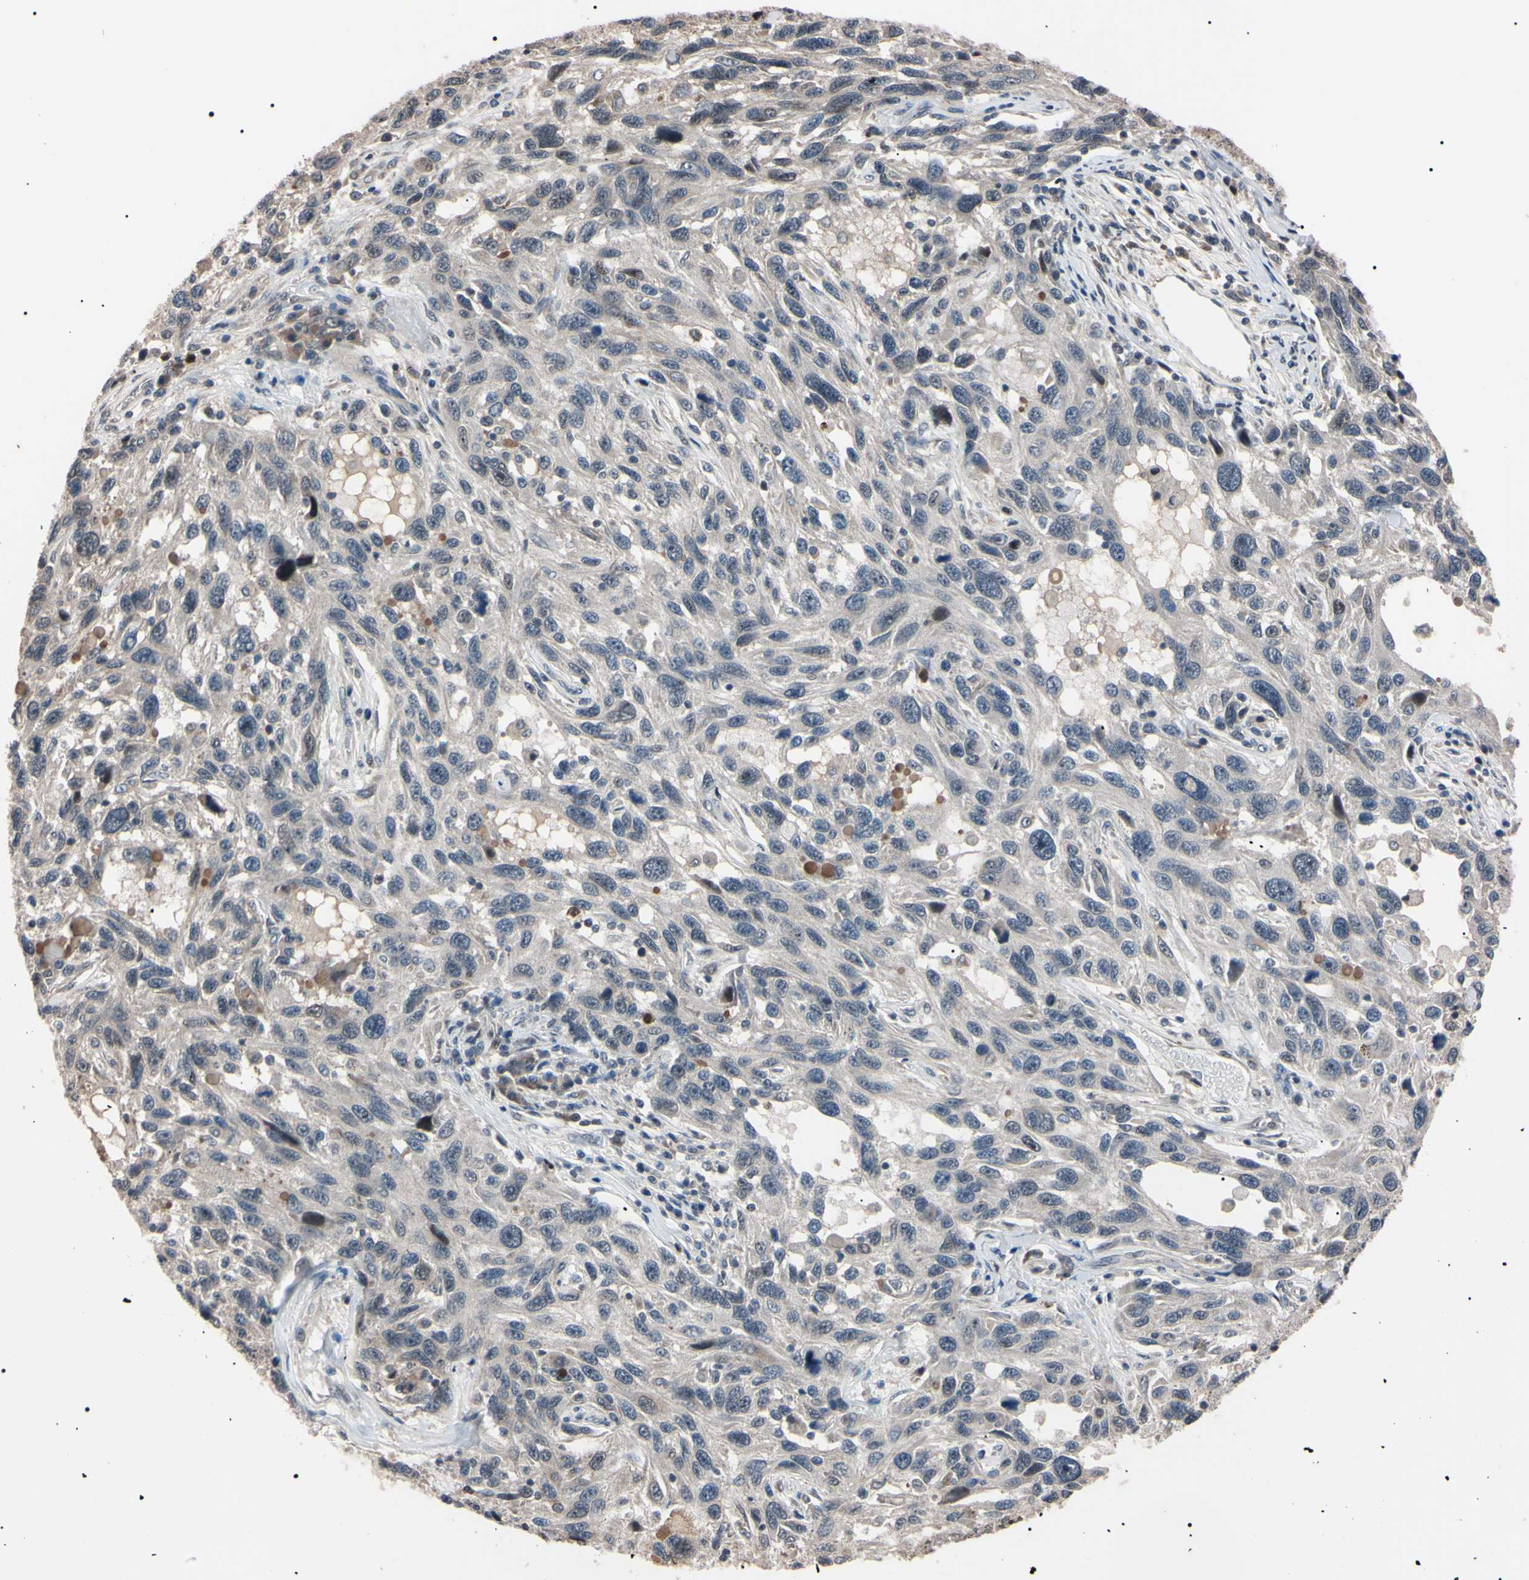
{"staining": {"intensity": "moderate", "quantity": "<25%", "location": "cytoplasmic/membranous"}, "tissue": "melanoma", "cell_type": "Tumor cells", "image_type": "cancer", "snomed": [{"axis": "morphology", "description": "Malignant melanoma, NOS"}, {"axis": "topography", "description": "Skin"}], "caption": "A photomicrograph showing moderate cytoplasmic/membranous expression in about <25% of tumor cells in melanoma, as visualized by brown immunohistochemical staining.", "gene": "TRAF5", "patient": {"sex": "male", "age": 53}}